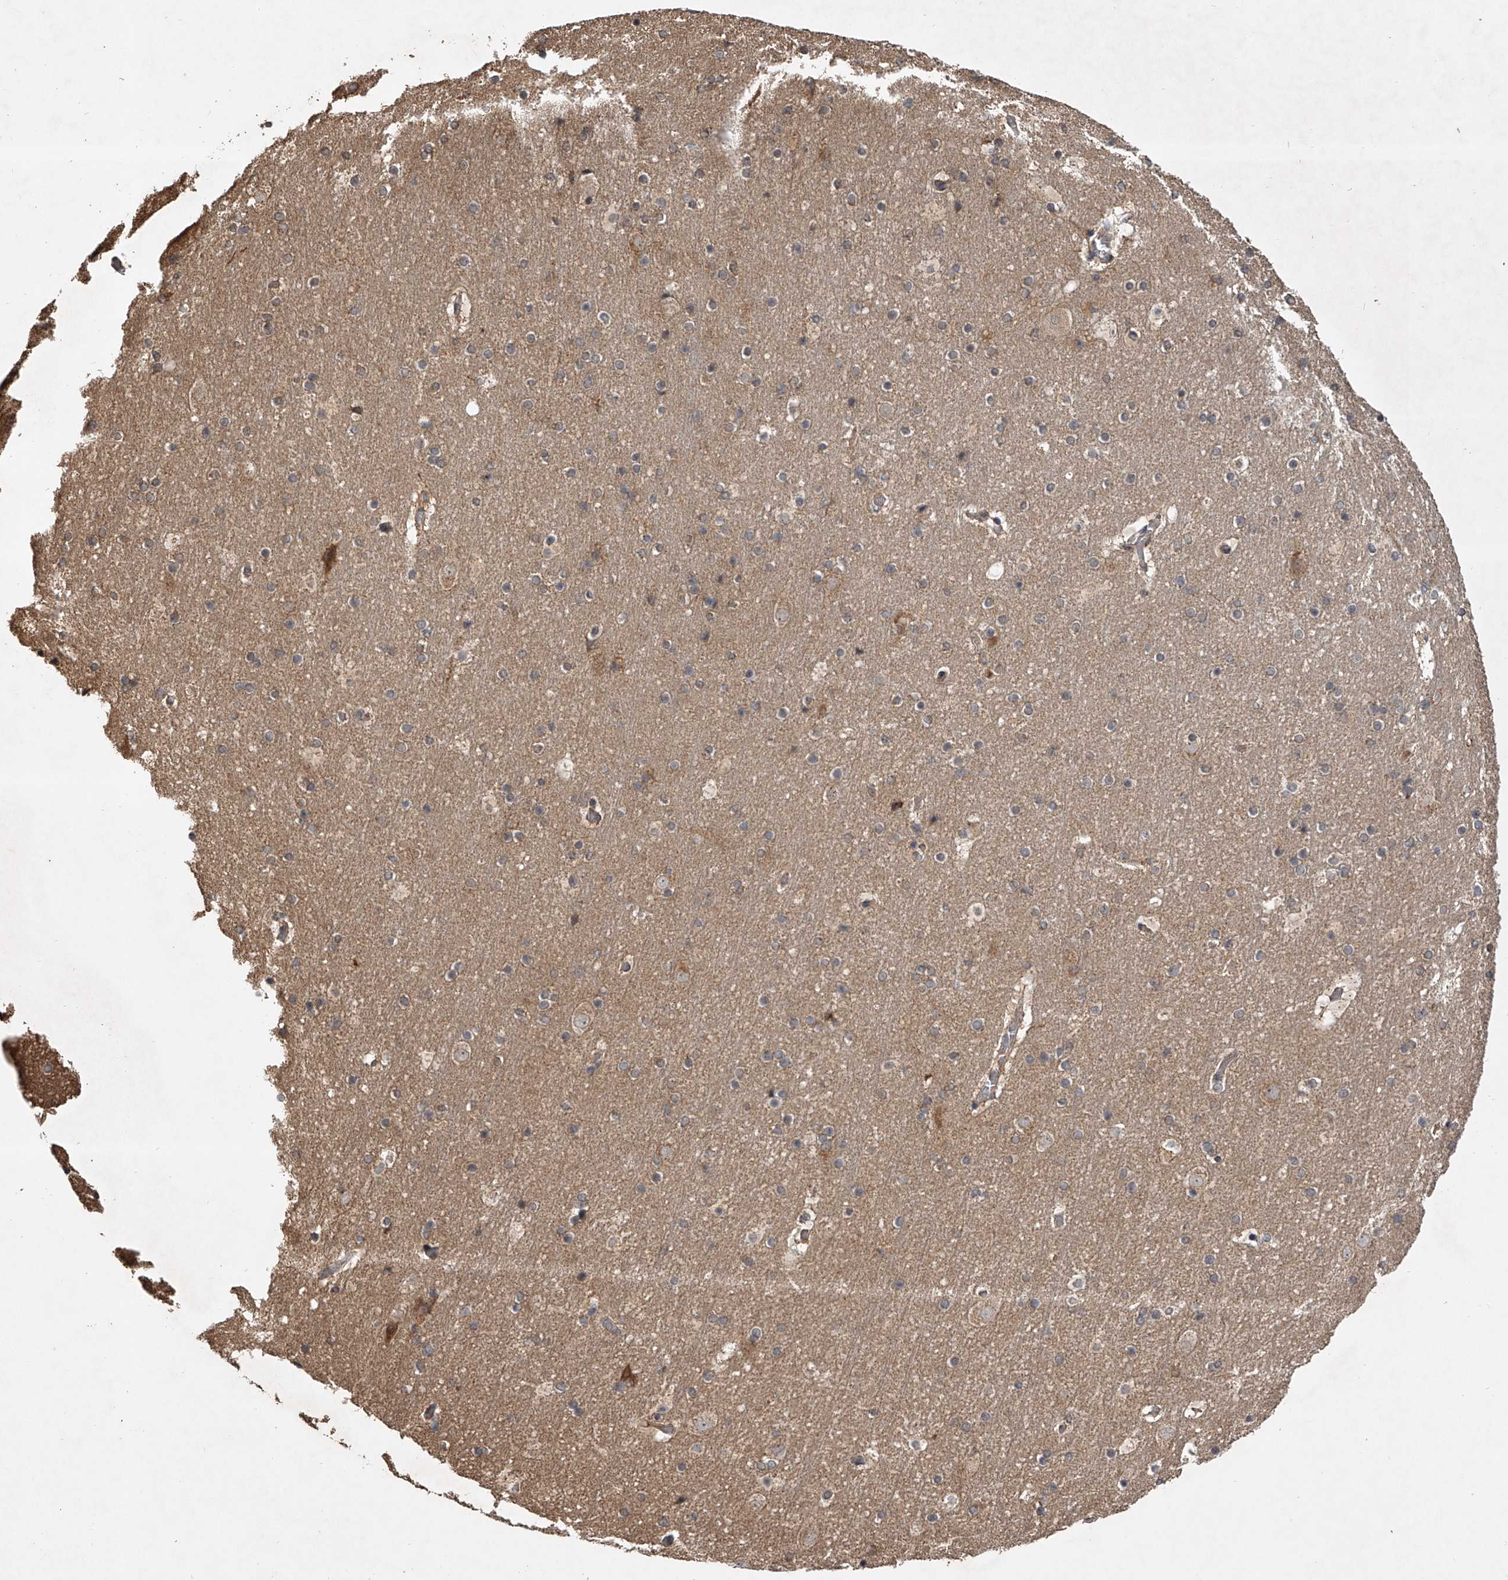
{"staining": {"intensity": "weak", "quantity": "25%-75%", "location": "cytoplasmic/membranous"}, "tissue": "cerebral cortex", "cell_type": "Endothelial cells", "image_type": "normal", "snomed": [{"axis": "morphology", "description": "Normal tissue, NOS"}, {"axis": "topography", "description": "Cerebral cortex"}], "caption": "Protein staining displays weak cytoplasmic/membranous staining in approximately 25%-75% of endothelial cells in benign cerebral cortex. Using DAB (3,3'-diaminobenzidine) (brown) and hematoxylin (blue) stains, captured at high magnification using brightfield microscopy.", "gene": "NFS1", "patient": {"sex": "male", "age": 57}}